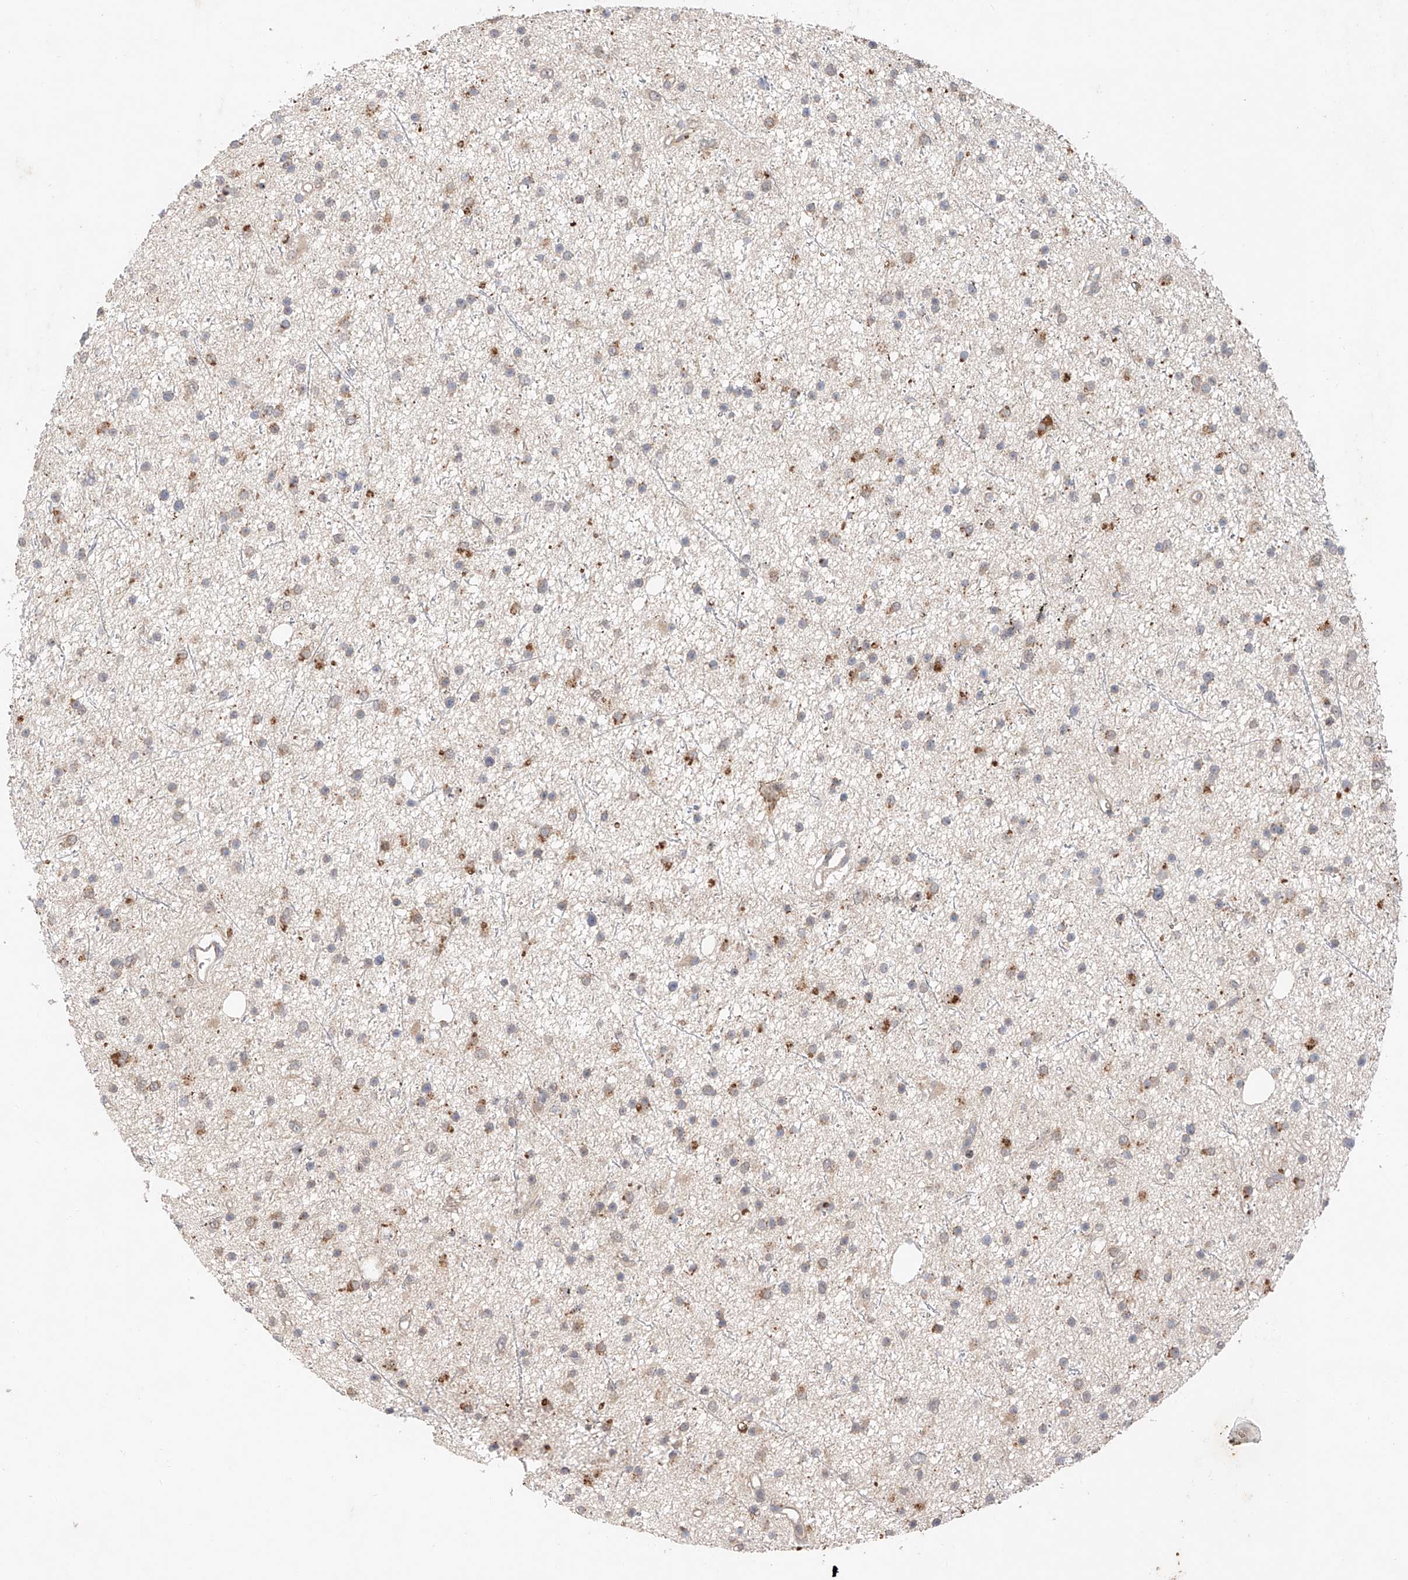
{"staining": {"intensity": "negative", "quantity": "none", "location": "none"}, "tissue": "glioma", "cell_type": "Tumor cells", "image_type": "cancer", "snomed": [{"axis": "morphology", "description": "Glioma, malignant, Low grade"}, {"axis": "topography", "description": "Cerebral cortex"}], "caption": "A photomicrograph of human malignant low-grade glioma is negative for staining in tumor cells.", "gene": "GCNT1", "patient": {"sex": "female", "age": 39}}